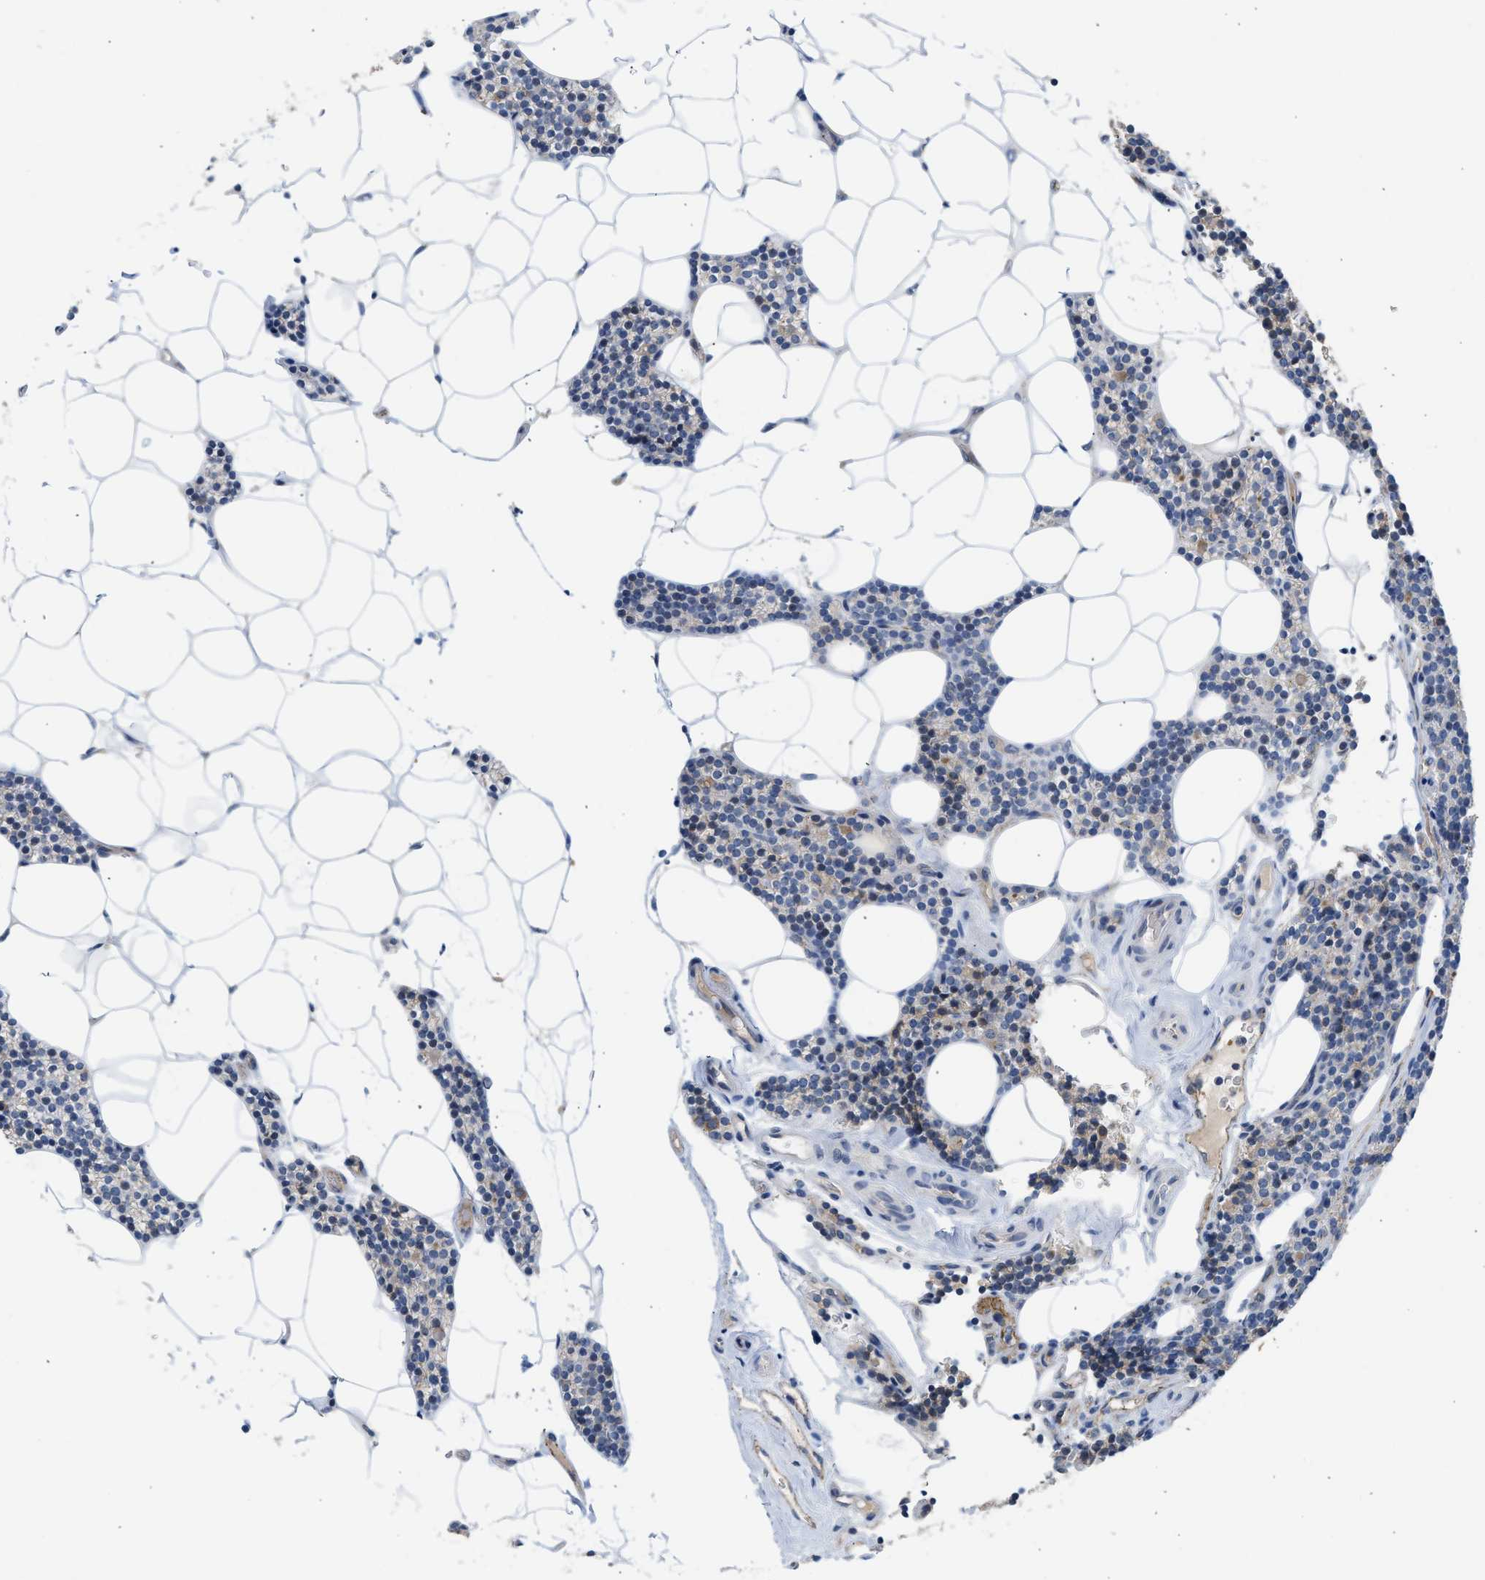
{"staining": {"intensity": "weak", "quantity": "<25%", "location": "cytoplasmic/membranous"}, "tissue": "parathyroid gland", "cell_type": "Glandular cells", "image_type": "normal", "snomed": [{"axis": "morphology", "description": "Normal tissue, NOS"}, {"axis": "morphology", "description": "Adenoma, NOS"}, {"axis": "topography", "description": "Parathyroid gland"}], "caption": "Photomicrograph shows no protein staining in glandular cells of benign parathyroid gland. (Brightfield microscopy of DAB IHC at high magnification).", "gene": "PIM1", "patient": {"sex": "female", "age": 70}}